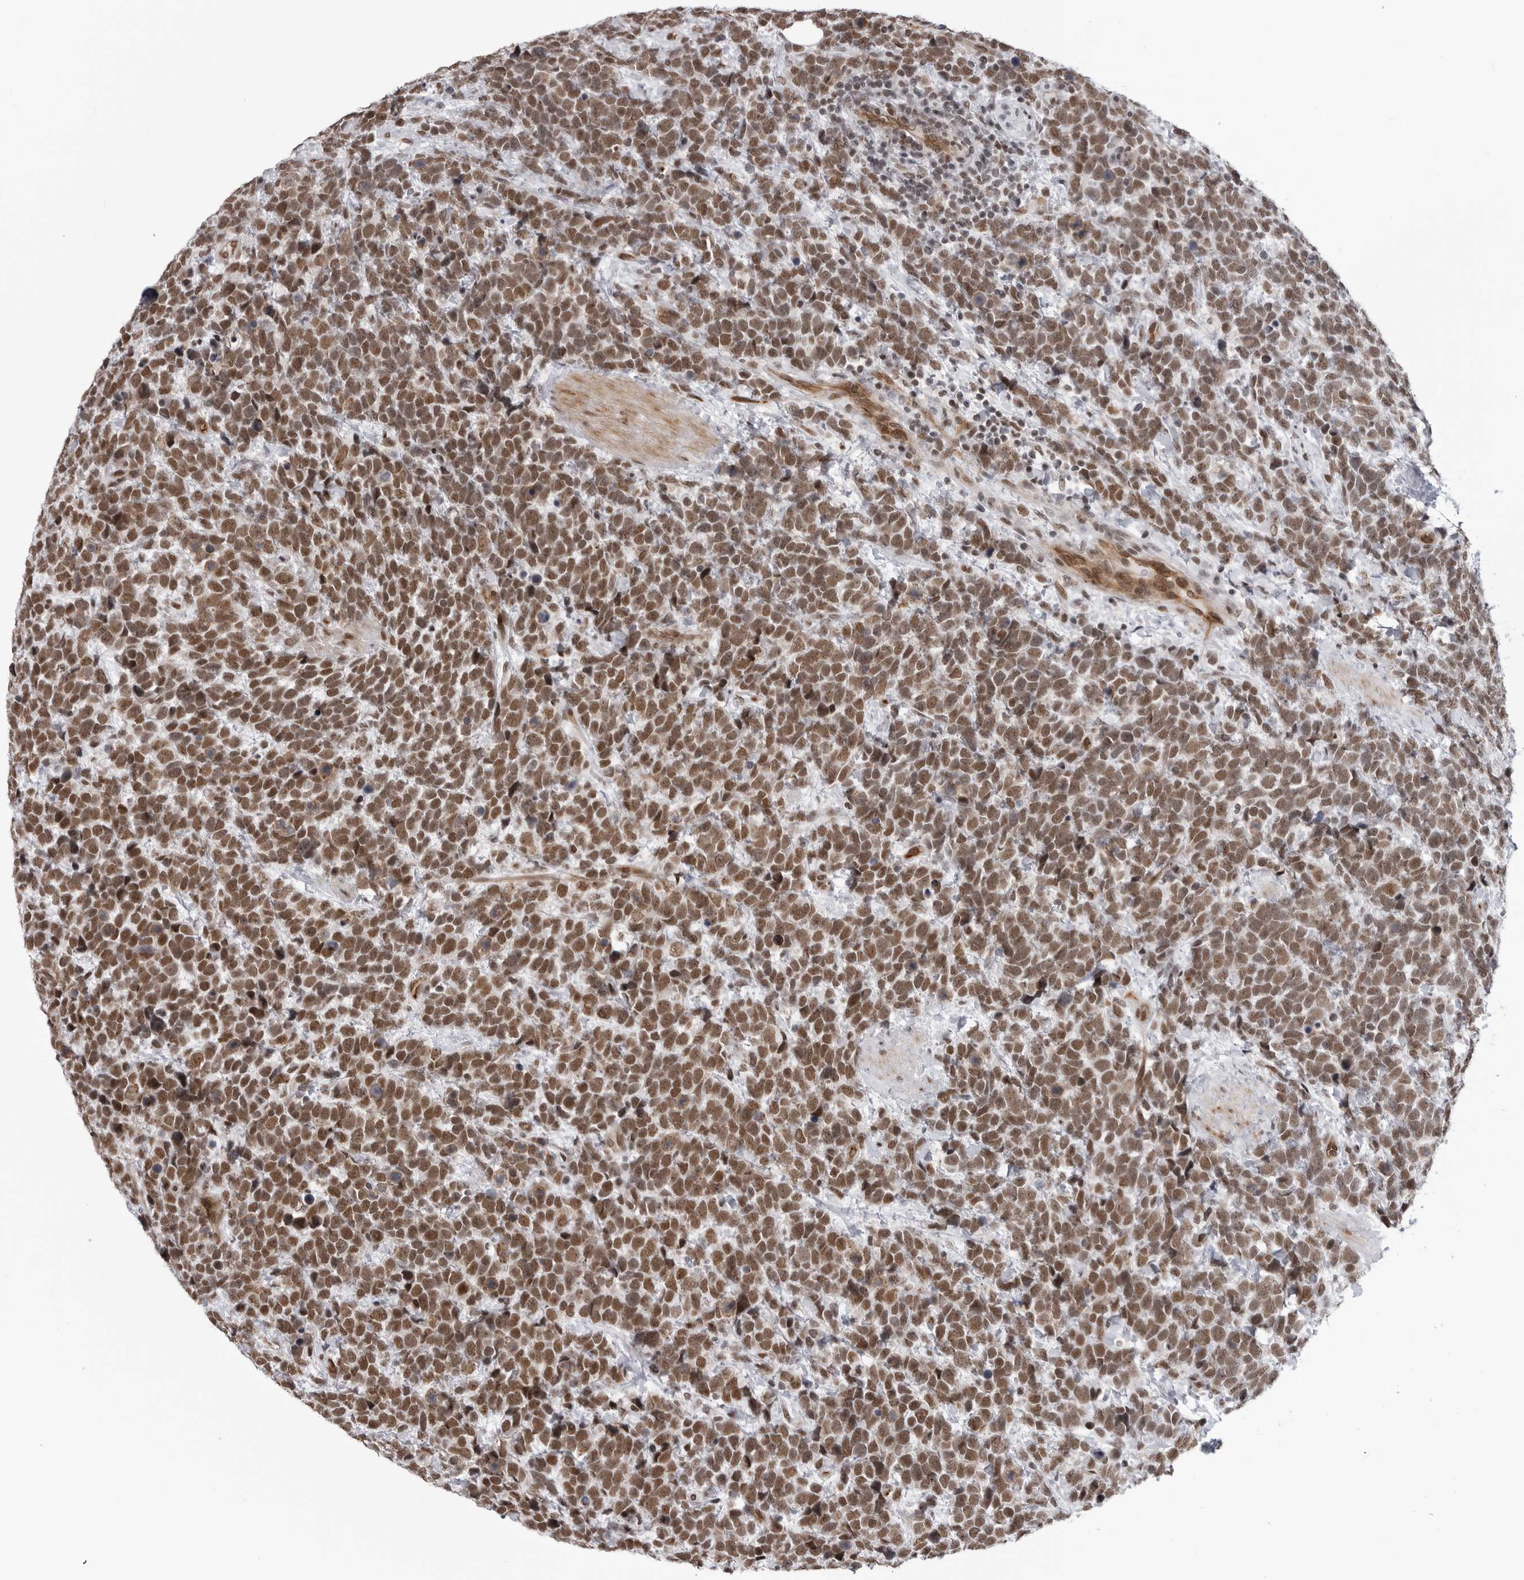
{"staining": {"intensity": "strong", "quantity": ">75%", "location": "nuclear"}, "tissue": "urothelial cancer", "cell_type": "Tumor cells", "image_type": "cancer", "snomed": [{"axis": "morphology", "description": "Urothelial carcinoma, High grade"}, {"axis": "topography", "description": "Urinary bladder"}], "caption": "Immunohistochemical staining of urothelial carcinoma (high-grade) reveals high levels of strong nuclear positivity in approximately >75% of tumor cells. Using DAB (3,3'-diaminobenzidine) (brown) and hematoxylin (blue) stains, captured at high magnification using brightfield microscopy.", "gene": "RNF26", "patient": {"sex": "female", "age": 82}}